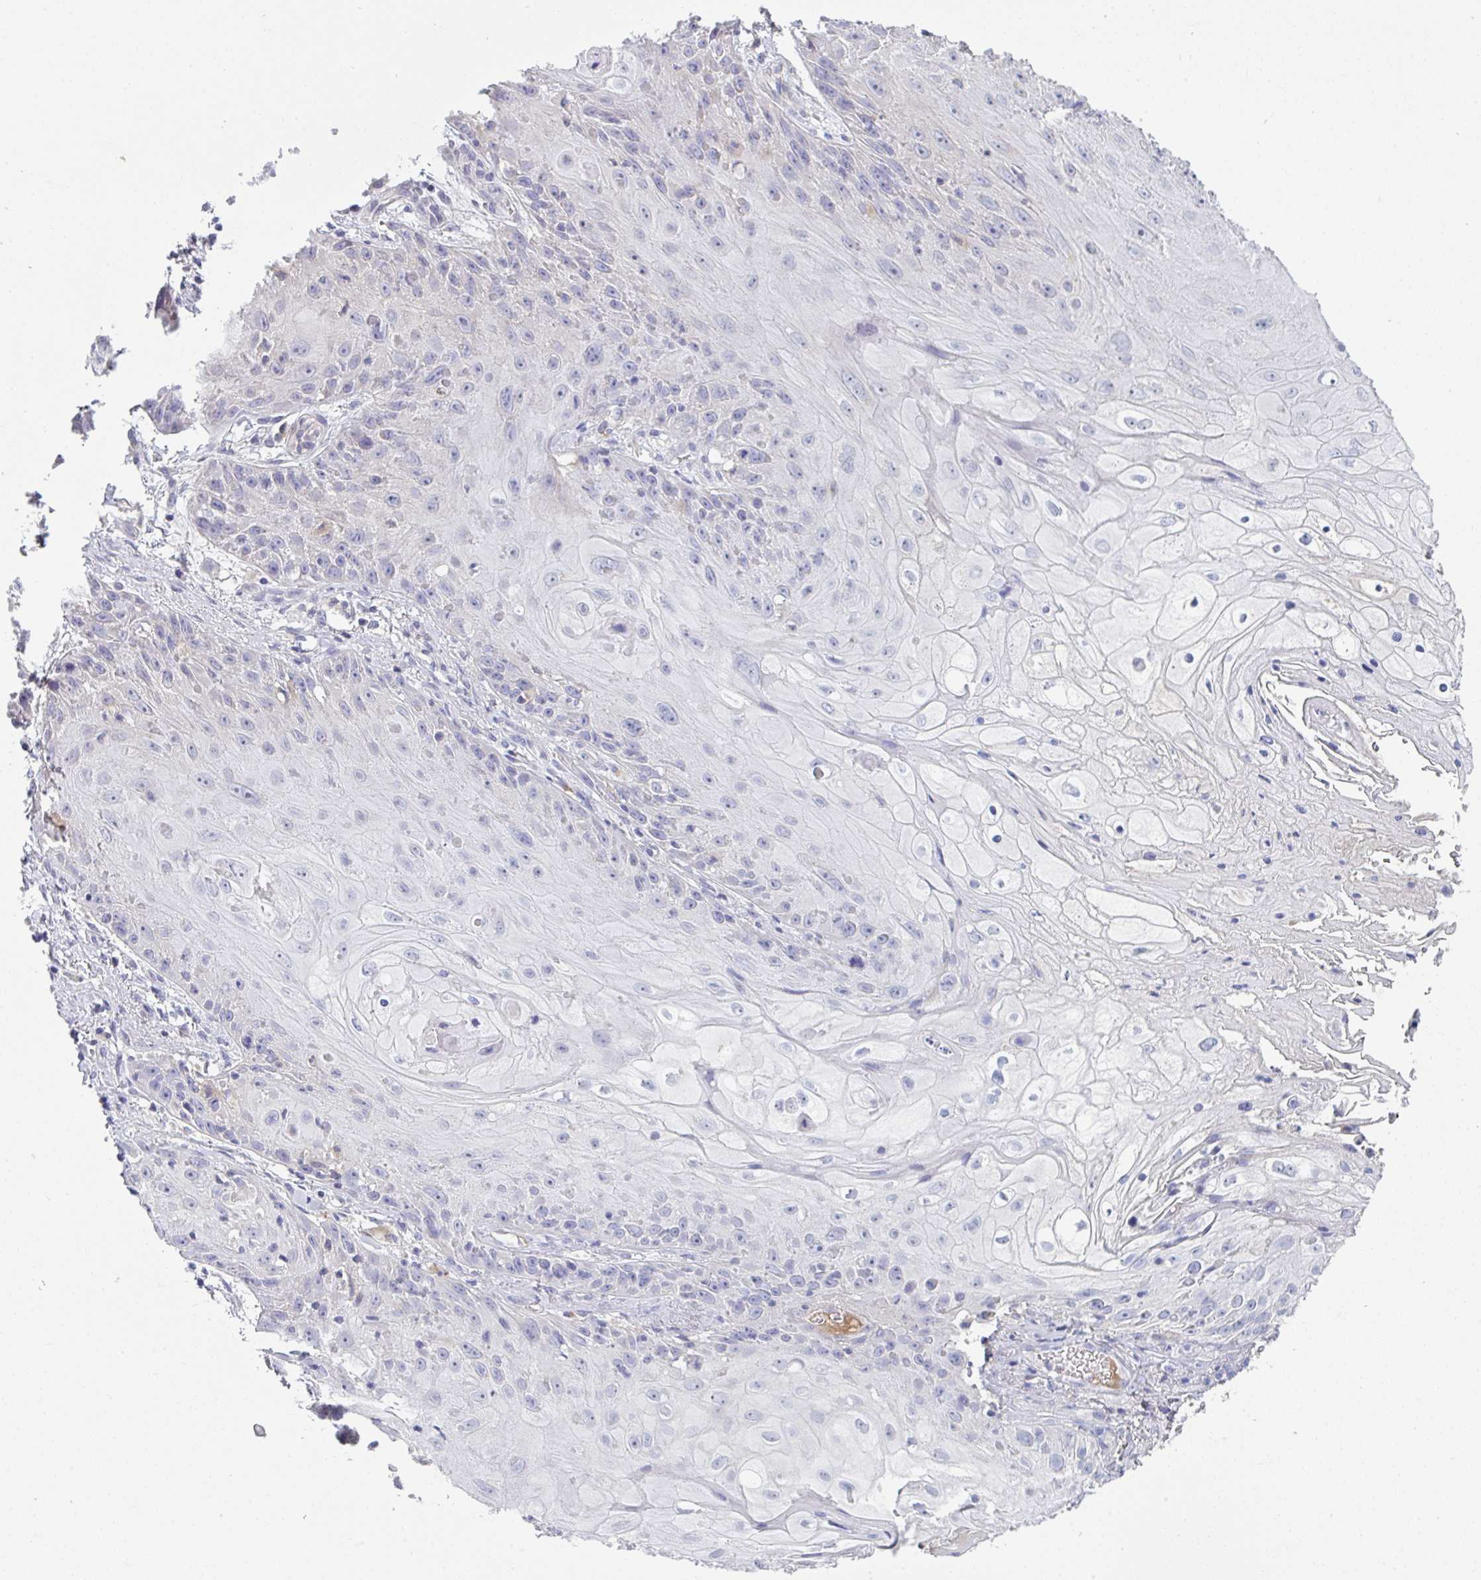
{"staining": {"intensity": "negative", "quantity": "none", "location": "none"}, "tissue": "skin cancer", "cell_type": "Tumor cells", "image_type": "cancer", "snomed": [{"axis": "morphology", "description": "Squamous cell carcinoma, NOS"}, {"axis": "topography", "description": "Skin"}, {"axis": "topography", "description": "Vulva"}], "caption": "Immunohistochemistry (IHC) image of skin cancer stained for a protein (brown), which shows no expression in tumor cells. Brightfield microscopy of immunohistochemistry (IHC) stained with DAB (3,3'-diaminobenzidine) (brown) and hematoxylin (blue), captured at high magnification.", "gene": "HGFAC", "patient": {"sex": "female", "age": 76}}